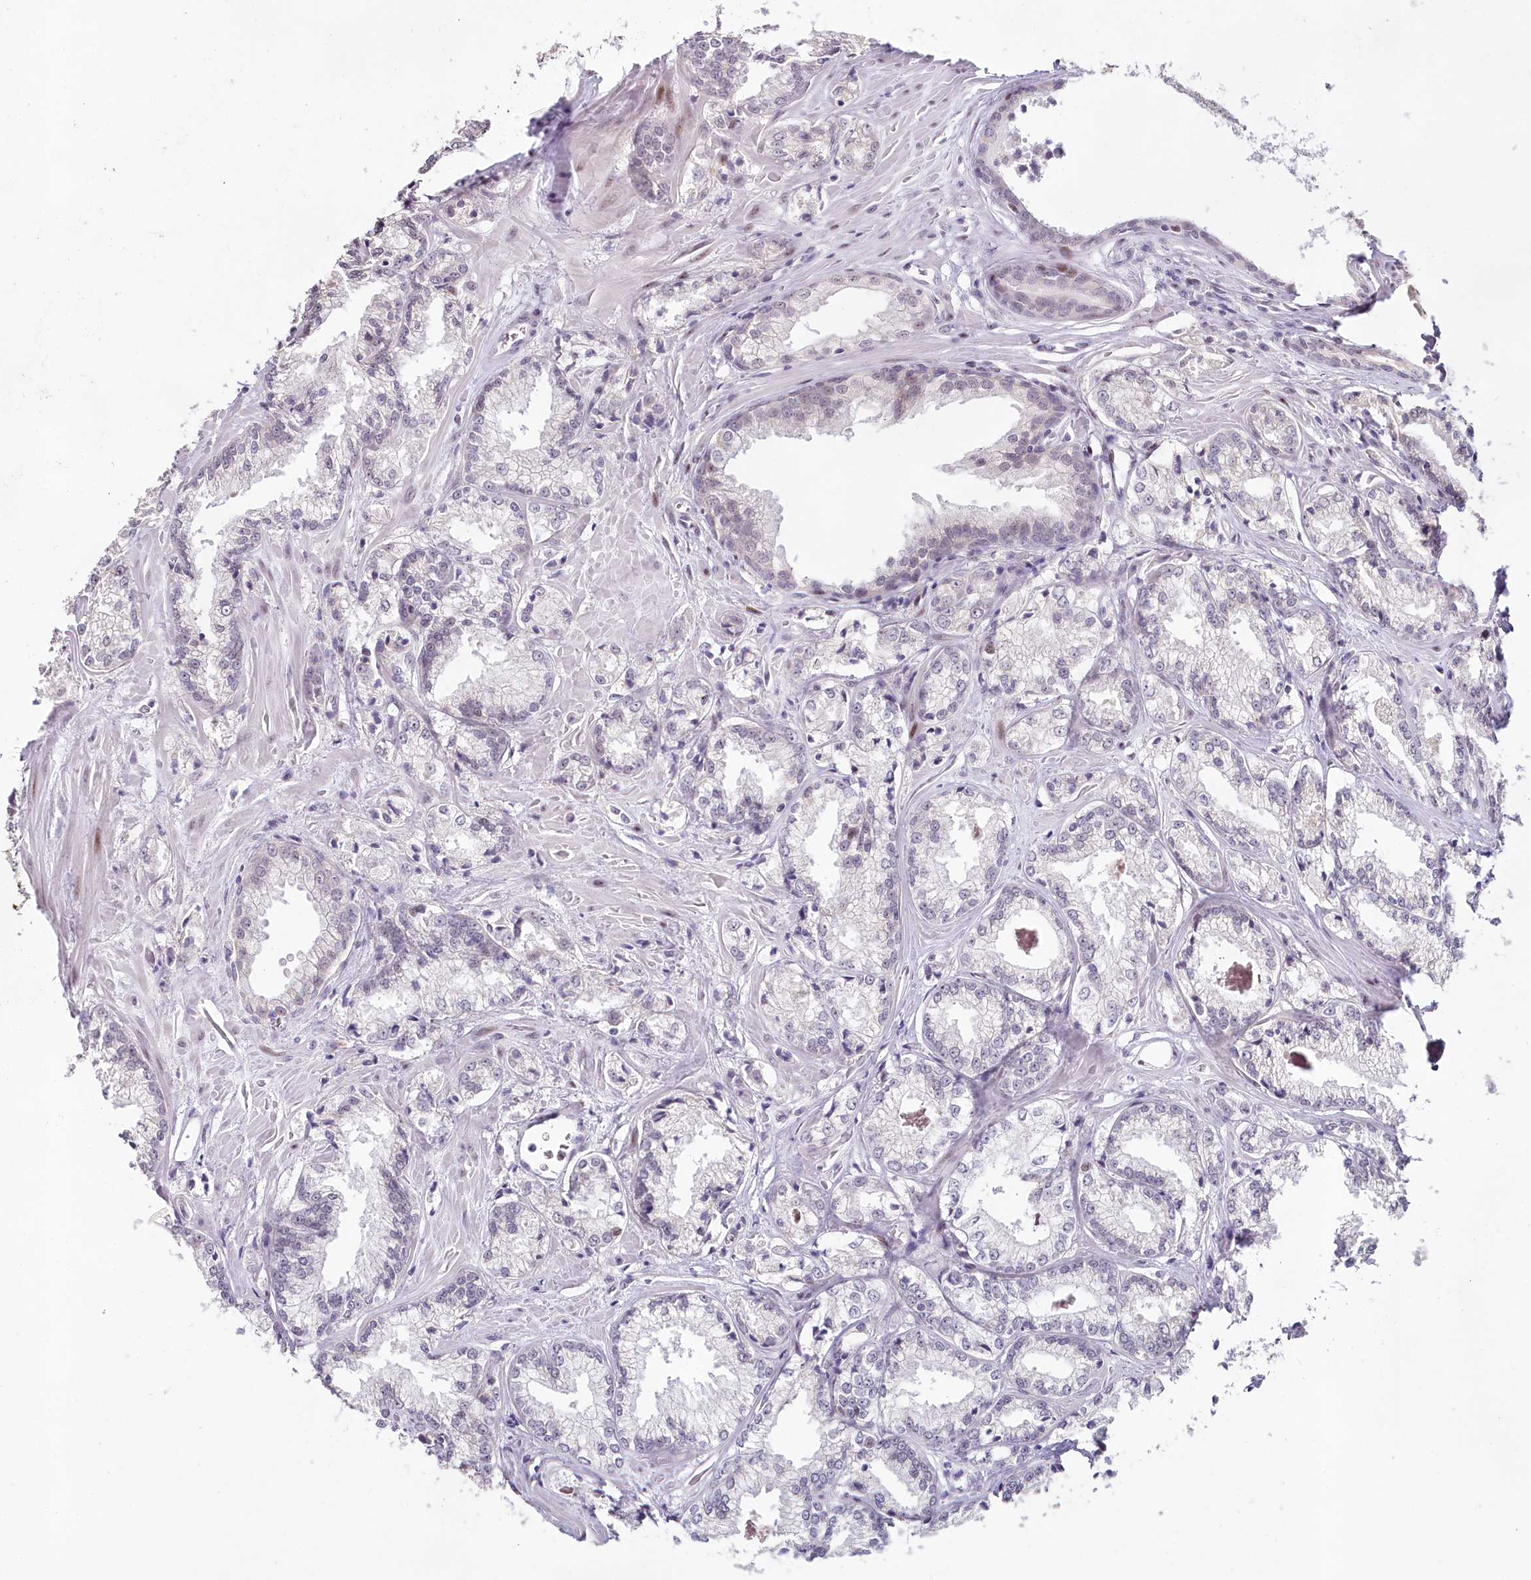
{"staining": {"intensity": "negative", "quantity": "none", "location": "none"}, "tissue": "prostate cancer", "cell_type": "Tumor cells", "image_type": "cancer", "snomed": [{"axis": "morphology", "description": "Adenocarcinoma, Low grade"}, {"axis": "topography", "description": "Prostate"}], "caption": "Human adenocarcinoma (low-grade) (prostate) stained for a protein using IHC reveals no positivity in tumor cells.", "gene": "HPD", "patient": {"sex": "male", "age": 47}}